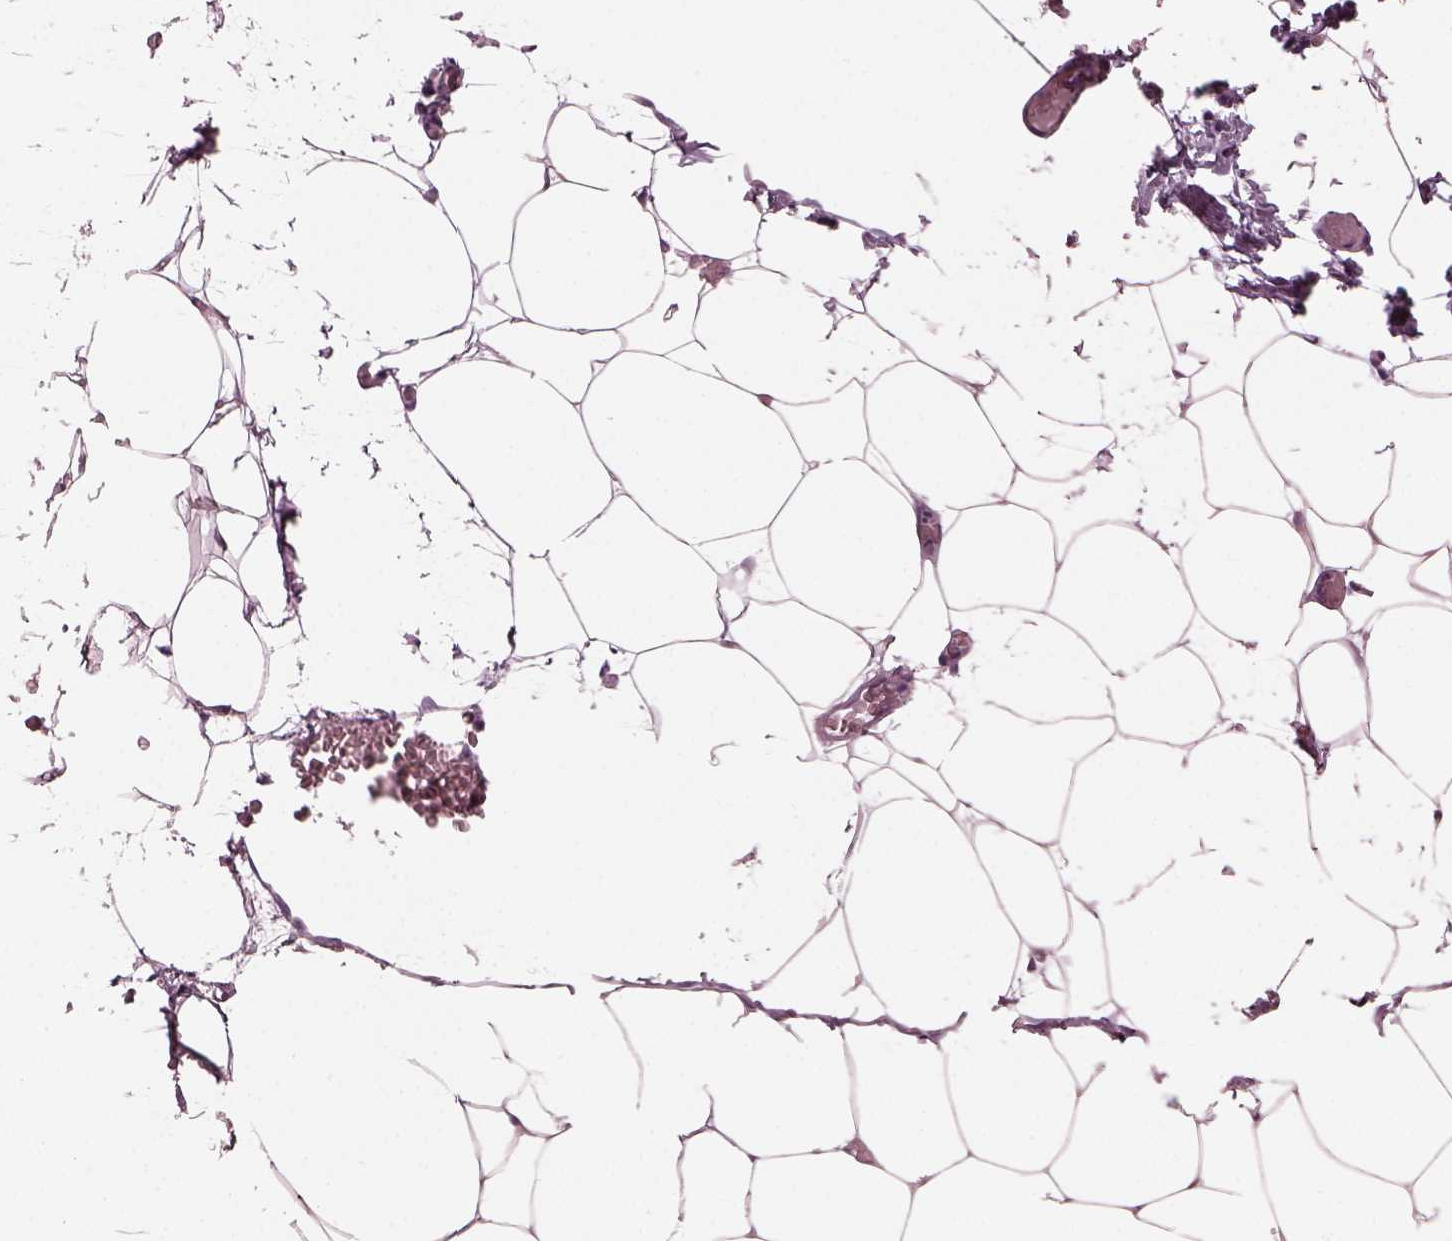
{"staining": {"intensity": "negative", "quantity": "none", "location": "none"}, "tissue": "adipose tissue", "cell_type": "Adipocytes", "image_type": "normal", "snomed": [{"axis": "morphology", "description": "Normal tissue, NOS"}, {"axis": "topography", "description": "Adipose tissue"}], "caption": "The histopathology image shows no staining of adipocytes in unremarkable adipose tissue.", "gene": "TMEM231", "patient": {"sex": "male", "age": 57}}